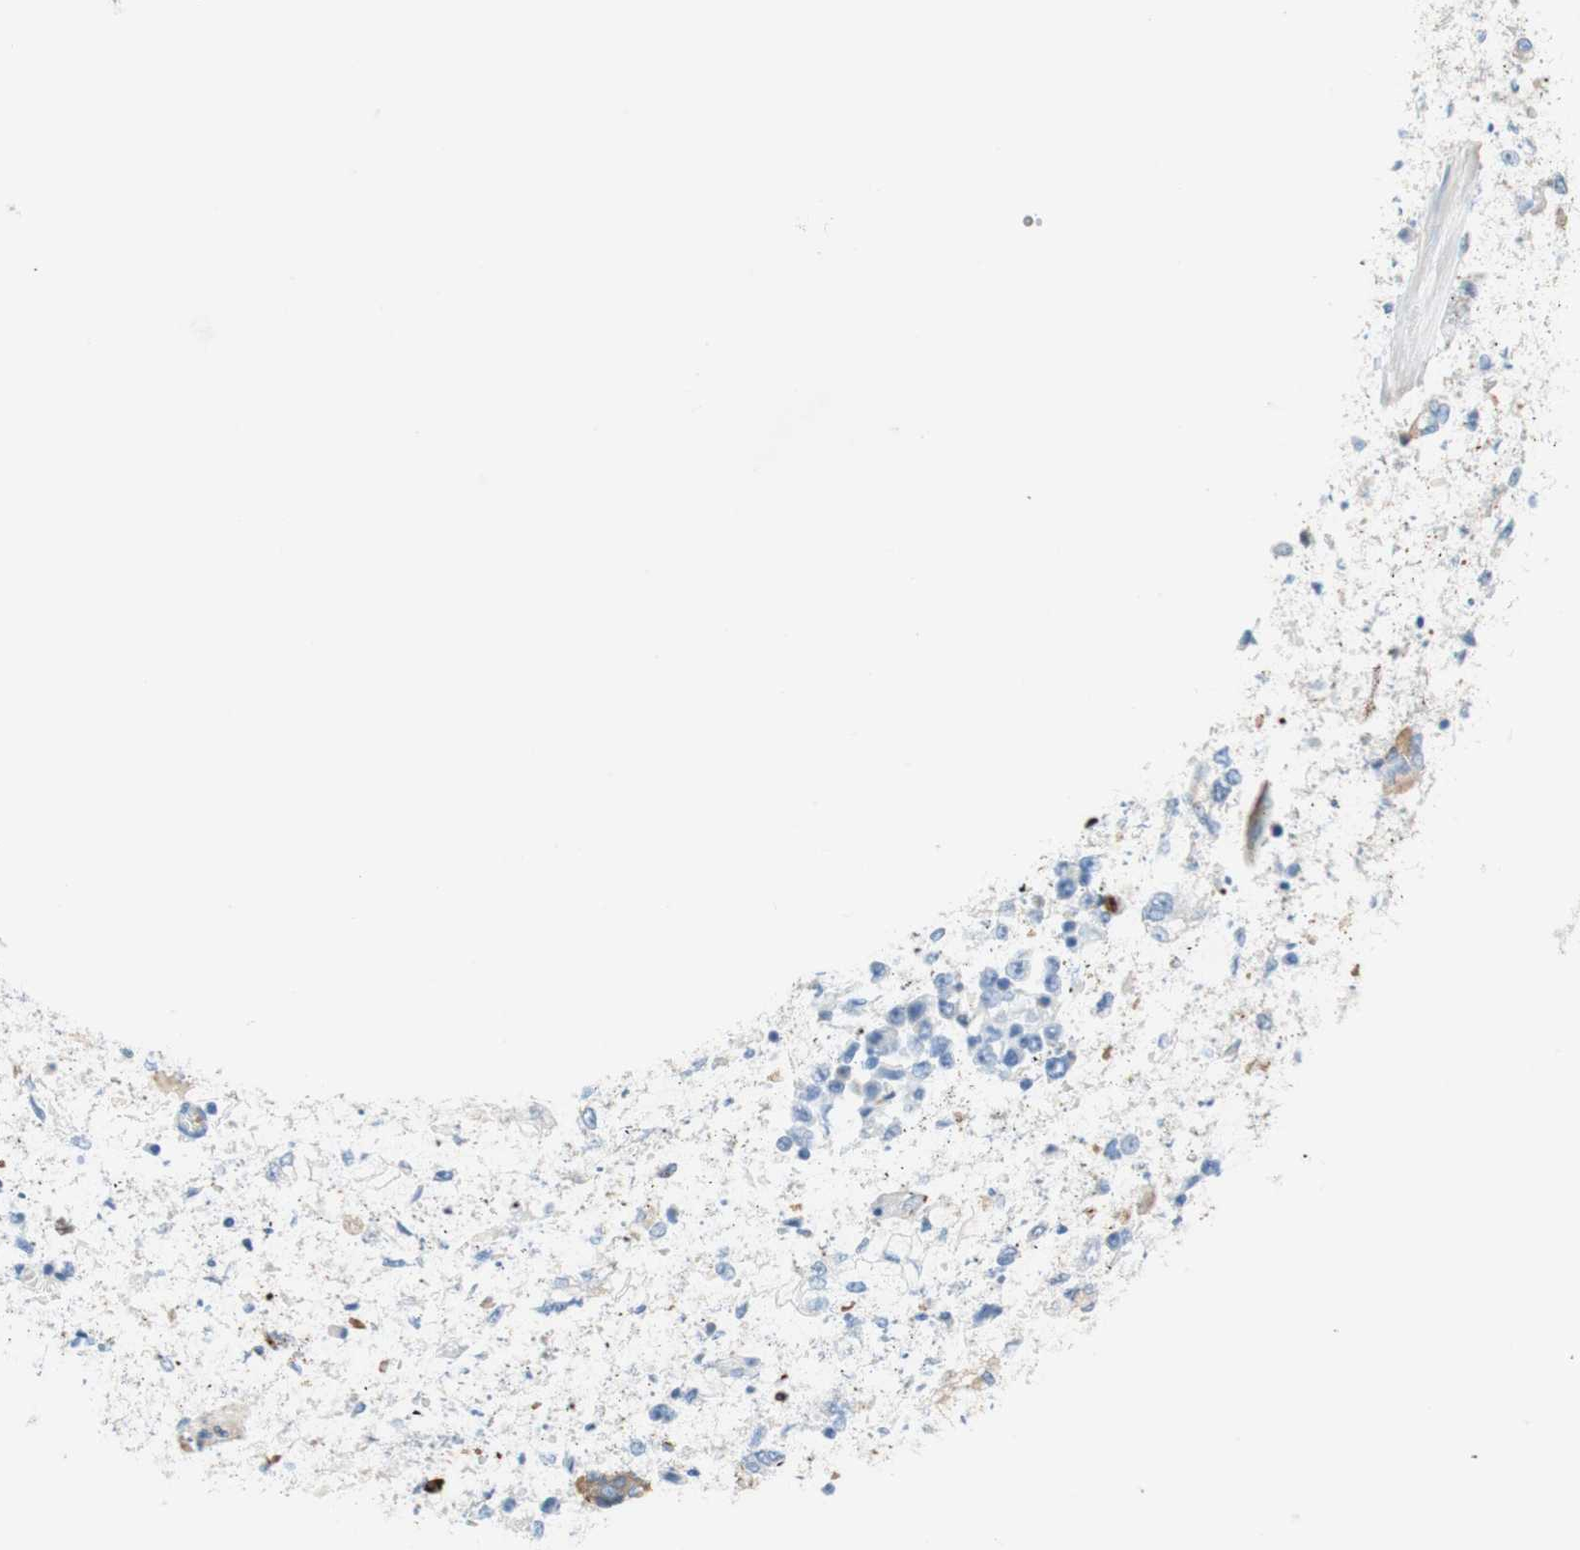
{"staining": {"intensity": "weak", "quantity": "25%-75%", "location": "cytoplasmic/membranous"}, "tissue": "stomach cancer", "cell_type": "Tumor cells", "image_type": "cancer", "snomed": [{"axis": "morphology", "description": "Adenocarcinoma, NOS"}, {"axis": "morphology", "description": "Adenocarcinoma, High grade"}, {"axis": "topography", "description": "Stomach, upper"}, {"axis": "topography", "description": "Stomach, lower"}], "caption": "Approximately 25%-75% of tumor cells in human stomach adenocarcinoma (high-grade) display weak cytoplasmic/membranous protein positivity as visualized by brown immunohistochemical staining.", "gene": "CEACAM1", "patient": {"sex": "female", "age": 65}}